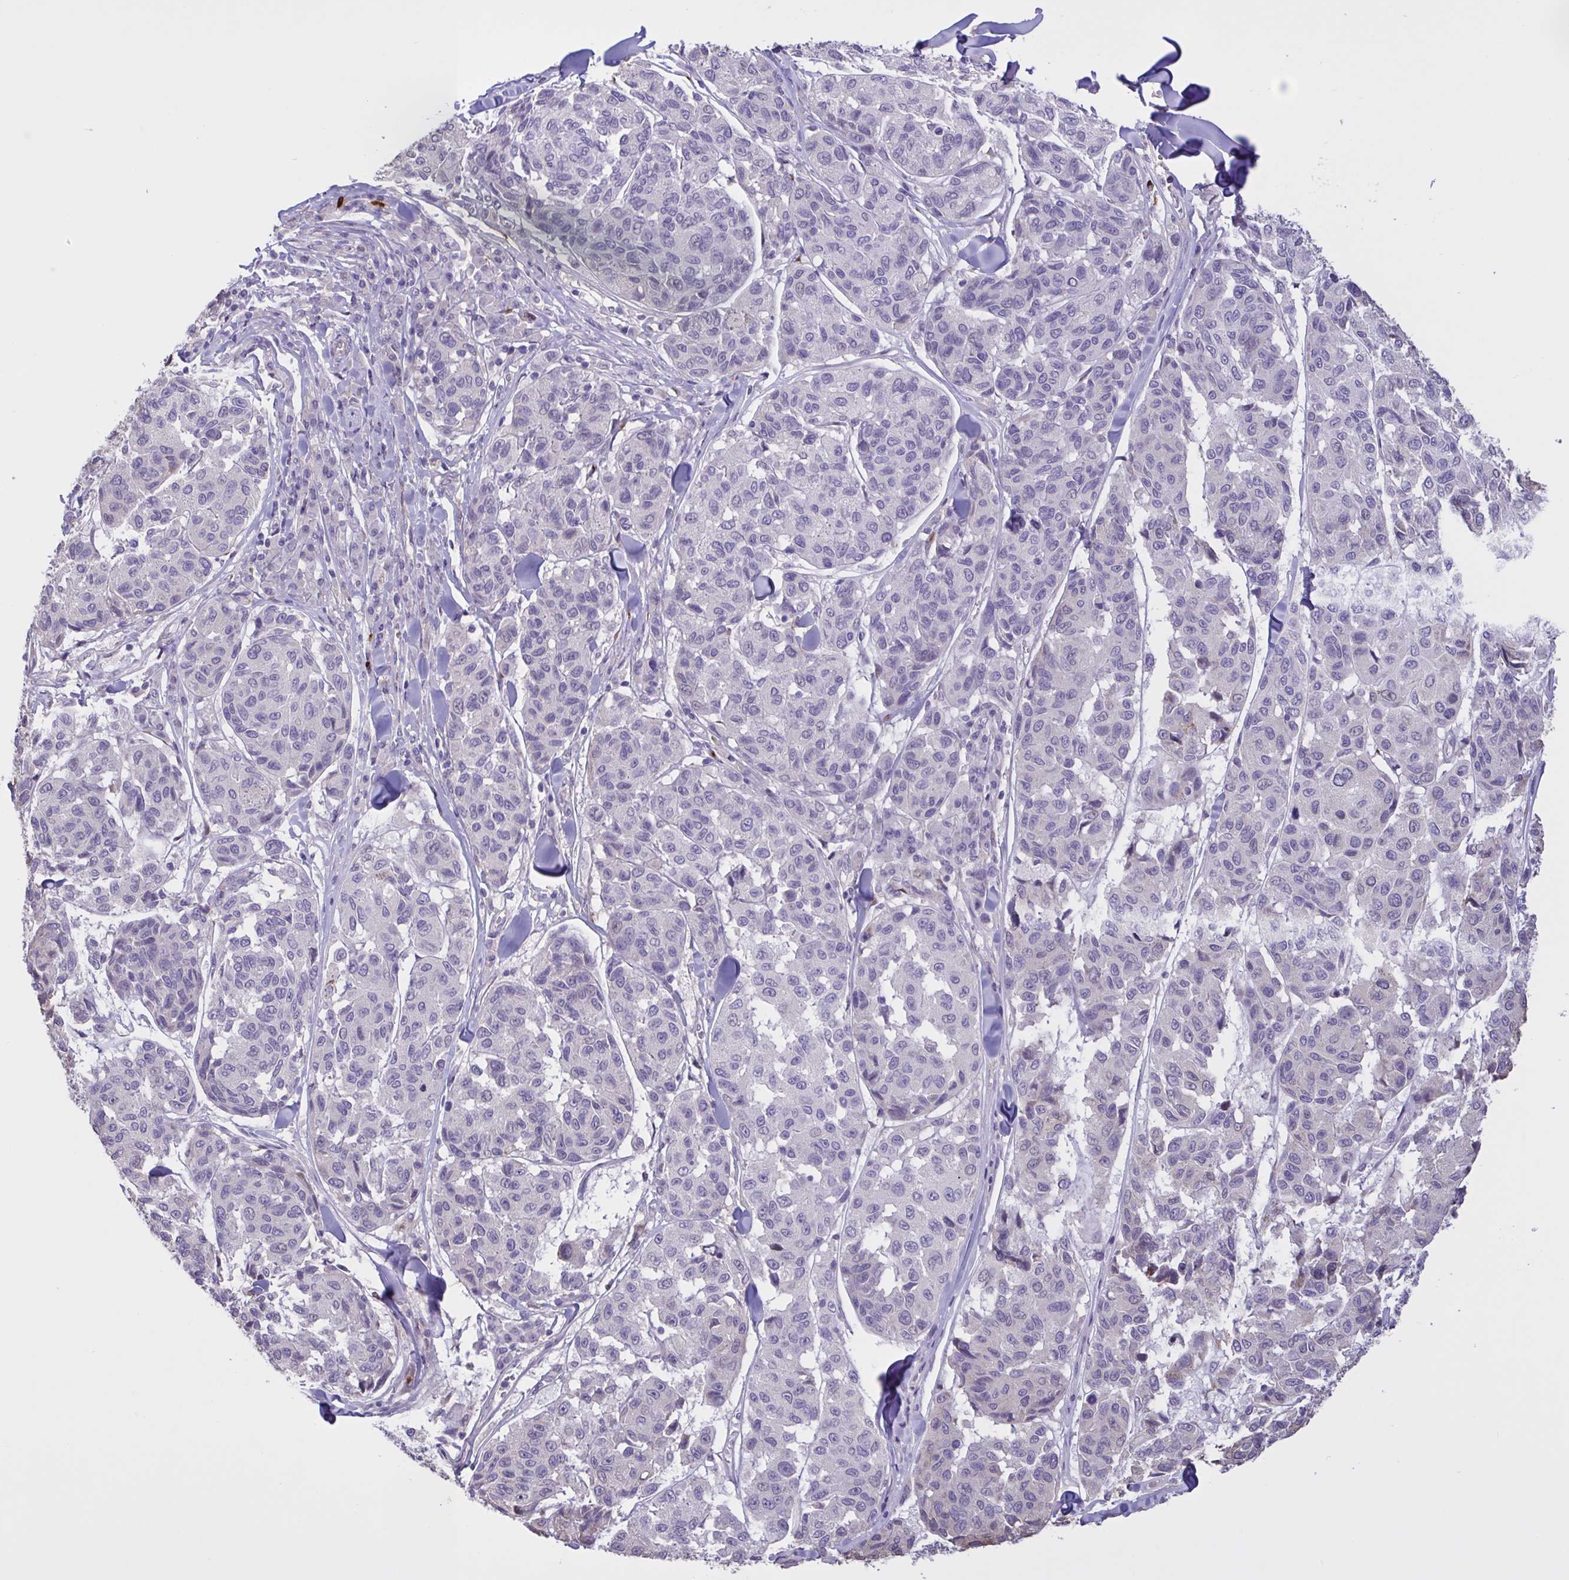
{"staining": {"intensity": "negative", "quantity": "none", "location": "none"}, "tissue": "melanoma", "cell_type": "Tumor cells", "image_type": "cancer", "snomed": [{"axis": "morphology", "description": "Malignant melanoma, NOS"}, {"axis": "topography", "description": "Skin"}], "caption": "A high-resolution histopathology image shows immunohistochemistry staining of malignant melanoma, which shows no significant staining in tumor cells. (Stains: DAB IHC with hematoxylin counter stain, Microscopy: brightfield microscopy at high magnification).", "gene": "MRGPRX2", "patient": {"sex": "female", "age": 66}}